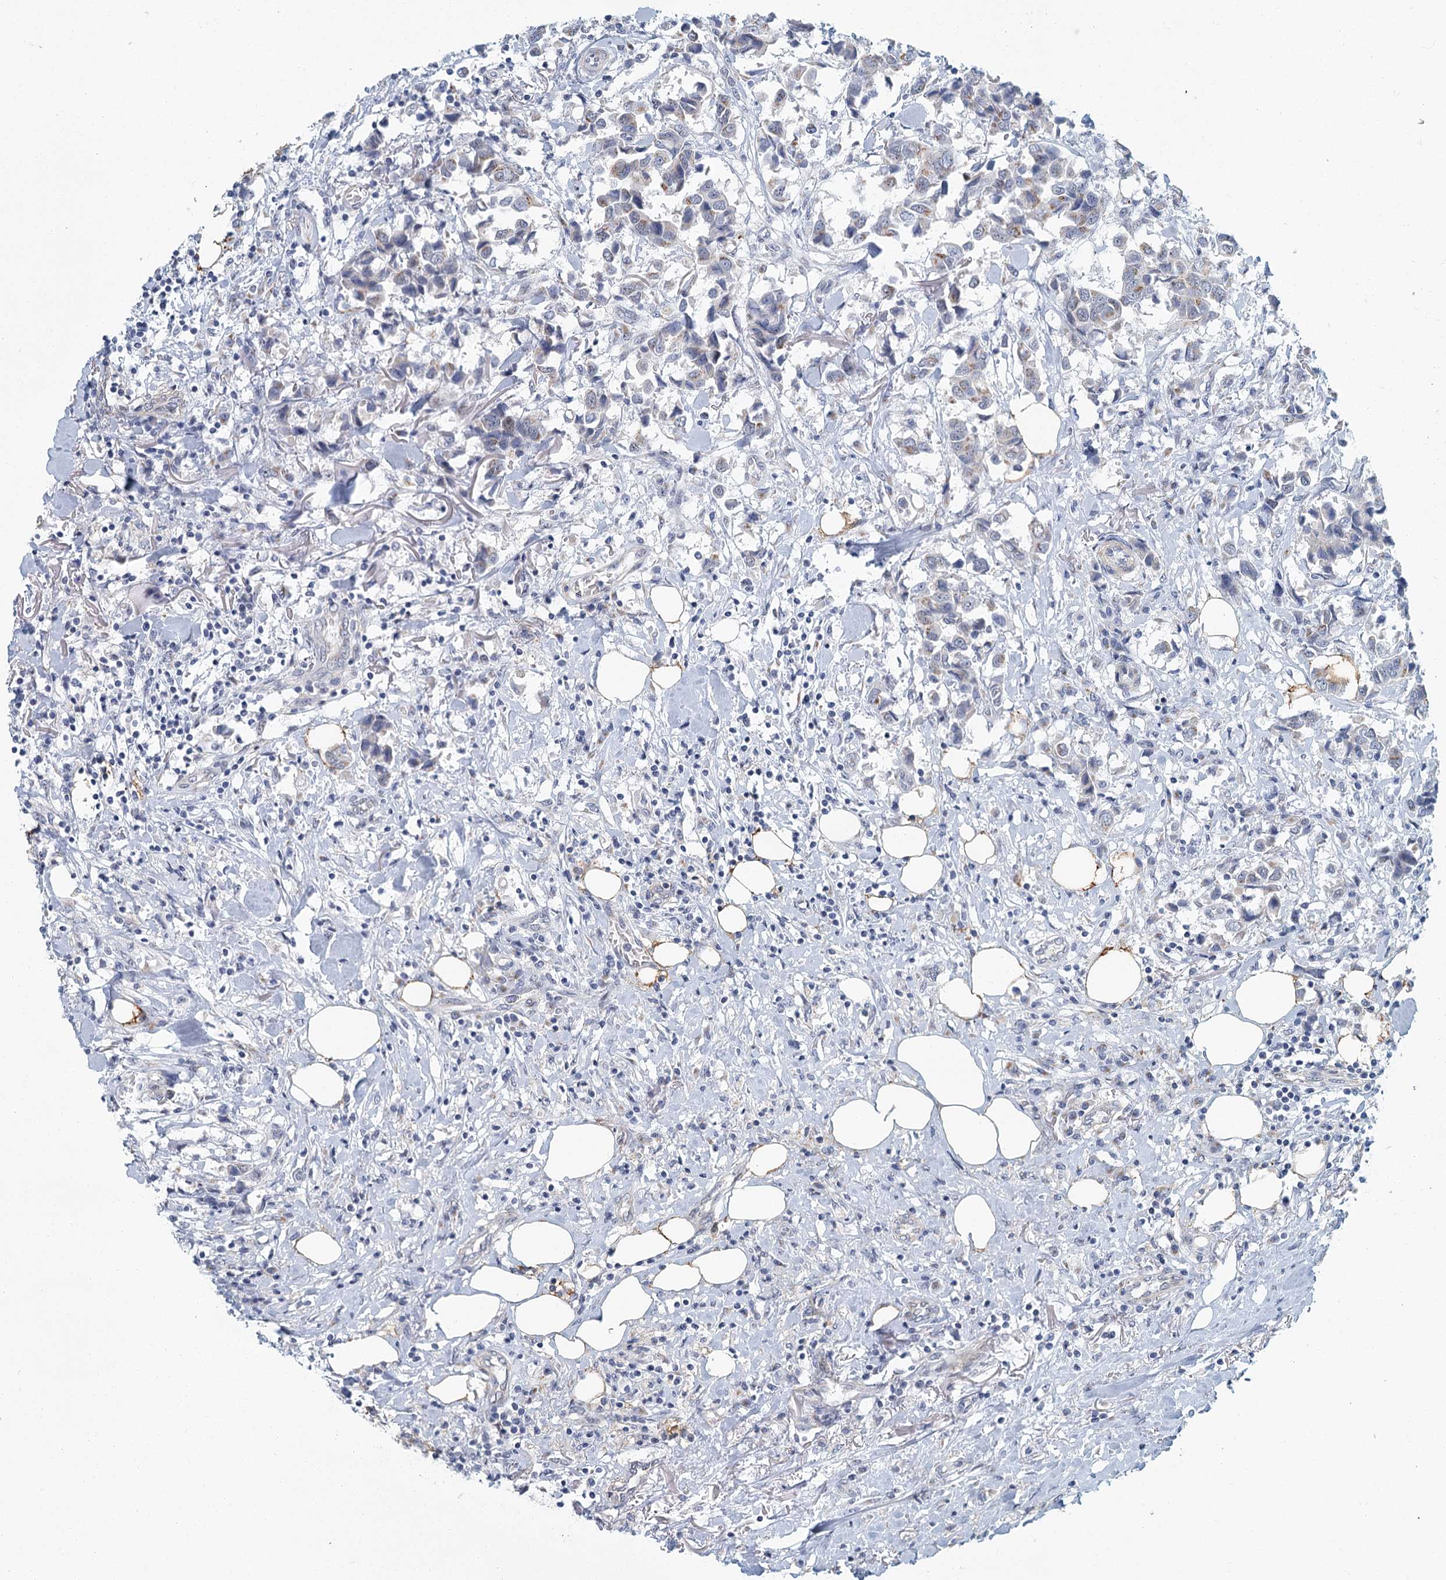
{"staining": {"intensity": "weak", "quantity": "25%-75%", "location": "cytoplasmic/membranous"}, "tissue": "breast cancer", "cell_type": "Tumor cells", "image_type": "cancer", "snomed": [{"axis": "morphology", "description": "Duct carcinoma"}, {"axis": "topography", "description": "Breast"}], "caption": "Intraductal carcinoma (breast) stained with a protein marker displays weak staining in tumor cells.", "gene": "ZNF527", "patient": {"sex": "female", "age": 80}}